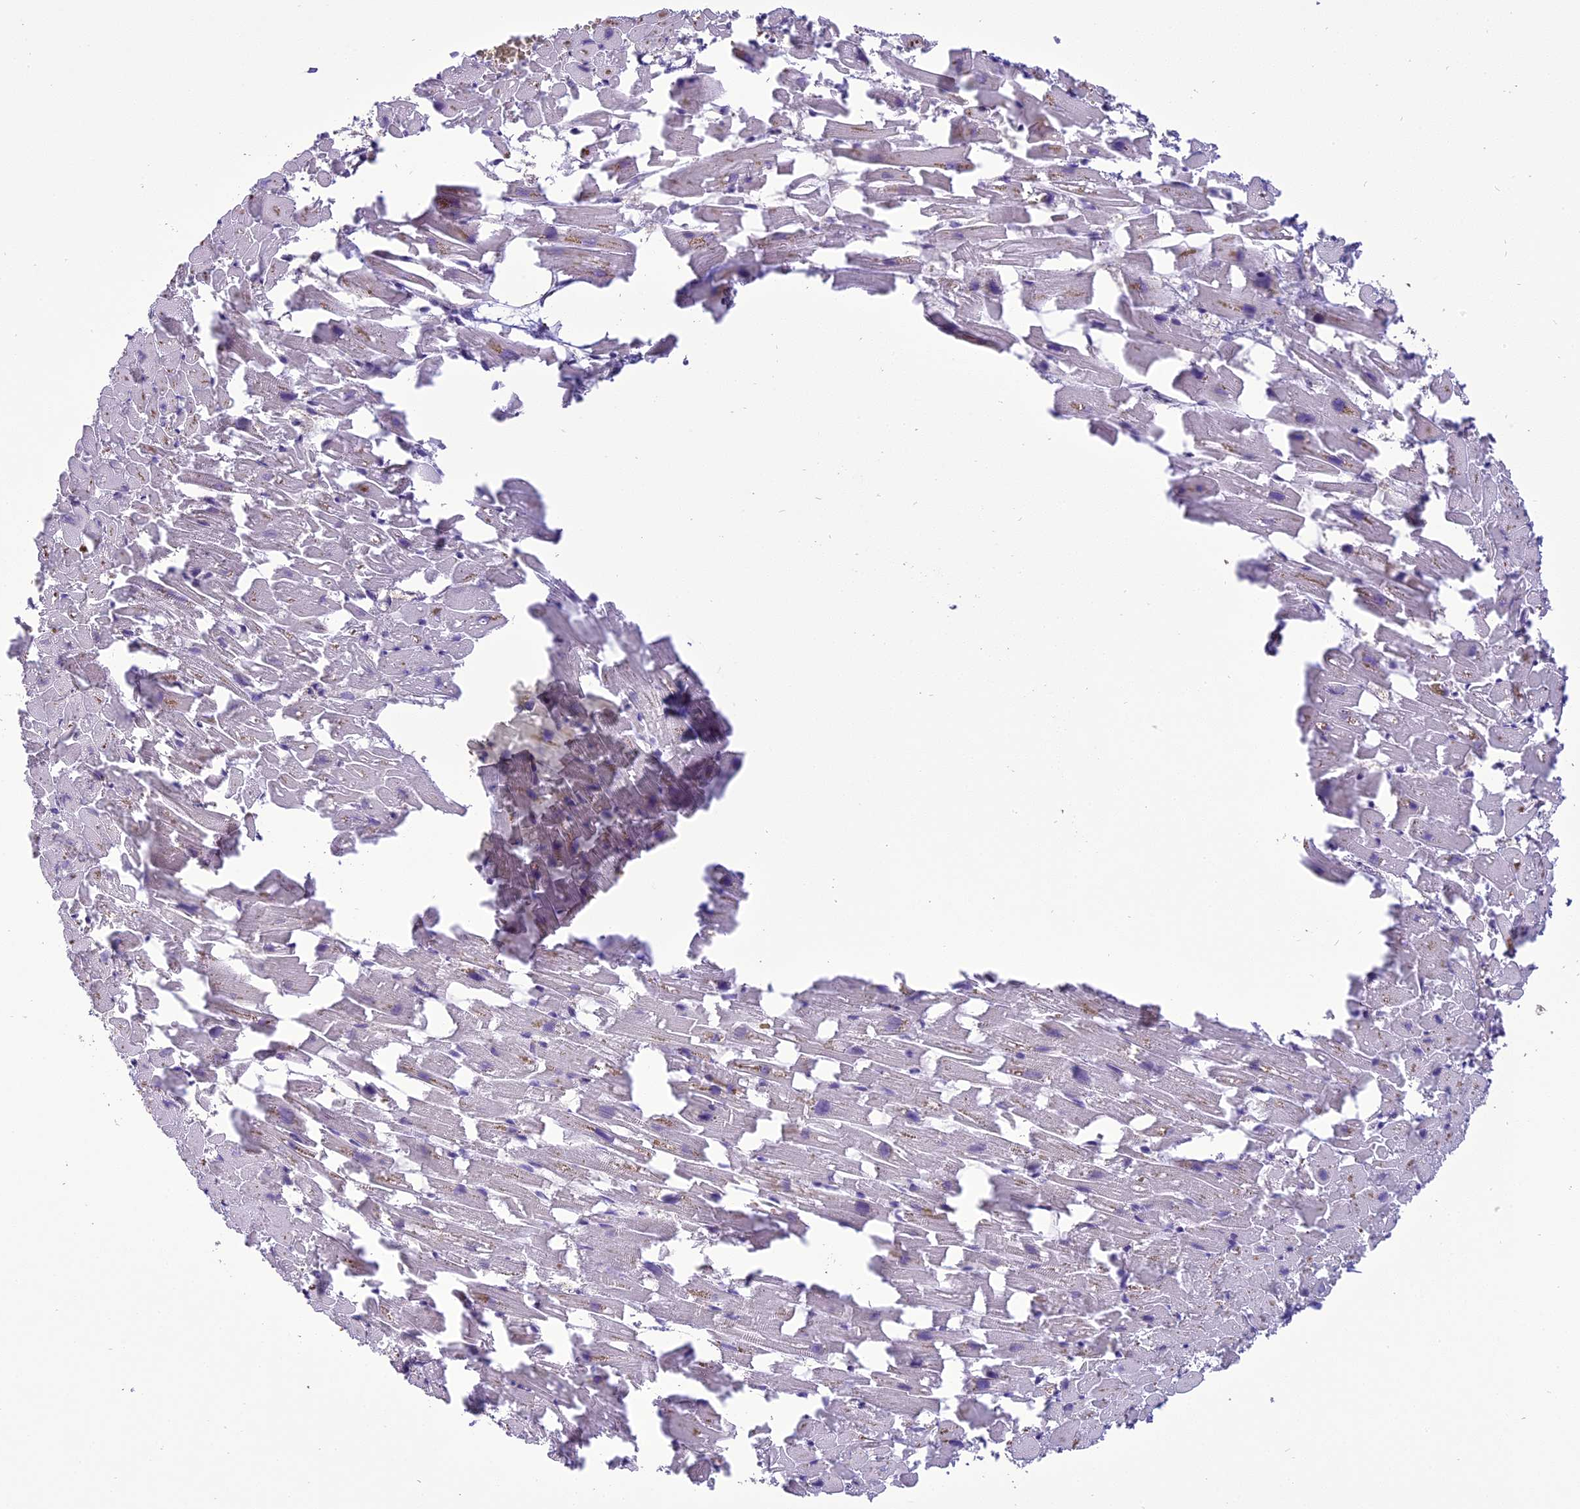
{"staining": {"intensity": "negative", "quantity": "none", "location": "none"}, "tissue": "heart muscle", "cell_type": "Cardiomyocytes", "image_type": "normal", "snomed": [{"axis": "morphology", "description": "Normal tissue, NOS"}, {"axis": "topography", "description": "Heart"}], "caption": "There is no significant positivity in cardiomyocytes of heart muscle. (Brightfield microscopy of DAB immunohistochemistry (IHC) at high magnification).", "gene": "TIGD7", "patient": {"sex": "female", "age": 64}}